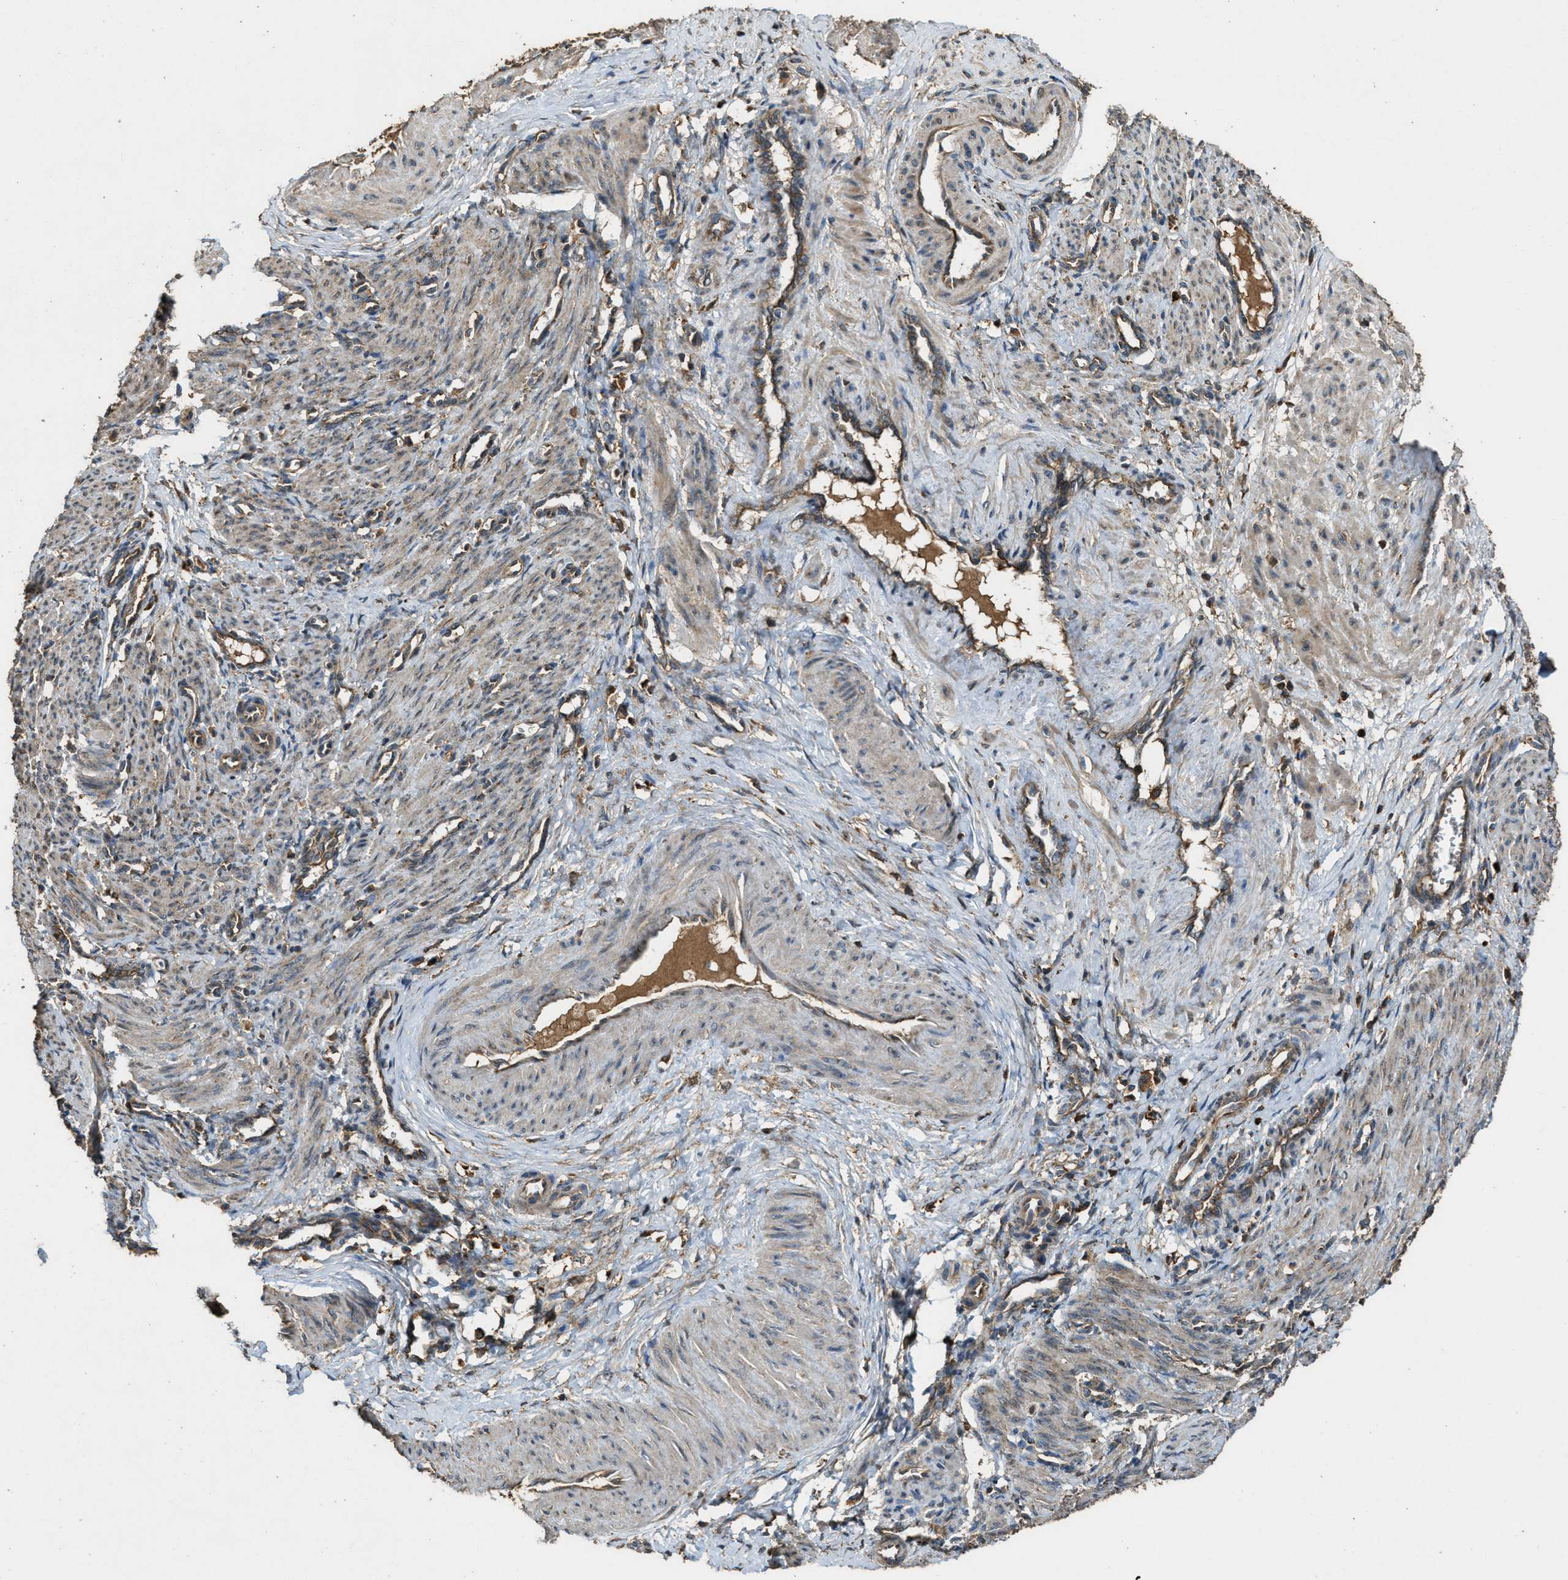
{"staining": {"intensity": "weak", "quantity": ">75%", "location": "cytoplasmic/membranous"}, "tissue": "smooth muscle", "cell_type": "Smooth muscle cells", "image_type": "normal", "snomed": [{"axis": "morphology", "description": "Normal tissue, NOS"}, {"axis": "topography", "description": "Endometrium"}], "caption": "Brown immunohistochemical staining in normal smooth muscle exhibits weak cytoplasmic/membranous expression in about >75% of smooth muscle cells. Nuclei are stained in blue.", "gene": "MAP3K8", "patient": {"sex": "female", "age": 33}}